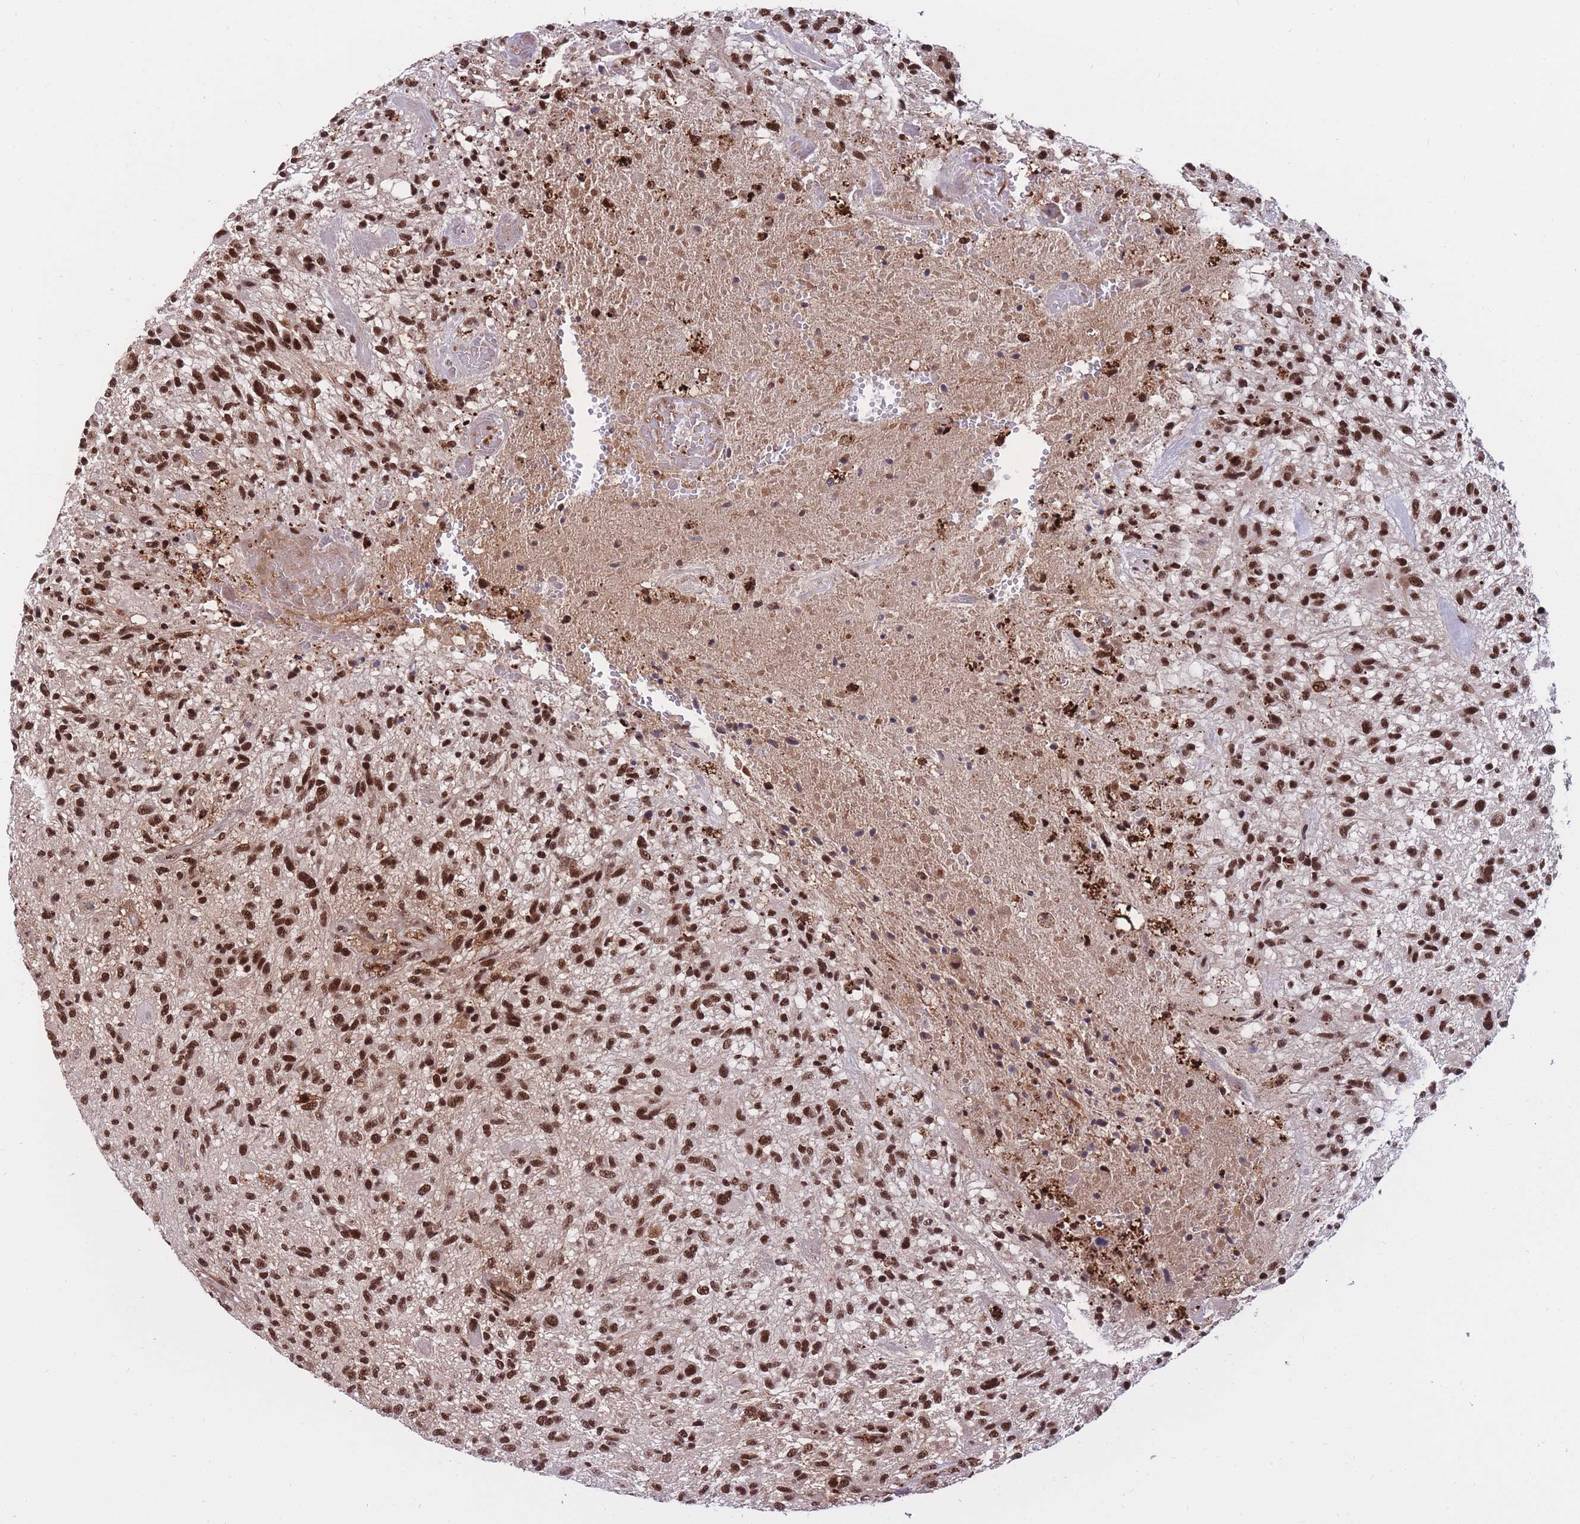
{"staining": {"intensity": "strong", "quantity": ">75%", "location": "nuclear"}, "tissue": "glioma", "cell_type": "Tumor cells", "image_type": "cancer", "snomed": [{"axis": "morphology", "description": "Glioma, malignant, High grade"}, {"axis": "topography", "description": "Brain"}], "caption": "Tumor cells reveal high levels of strong nuclear expression in about >75% of cells in malignant glioma (high-grade).", "gene": "PRPF19", "patient": {"sex": "male", "age": 47}}